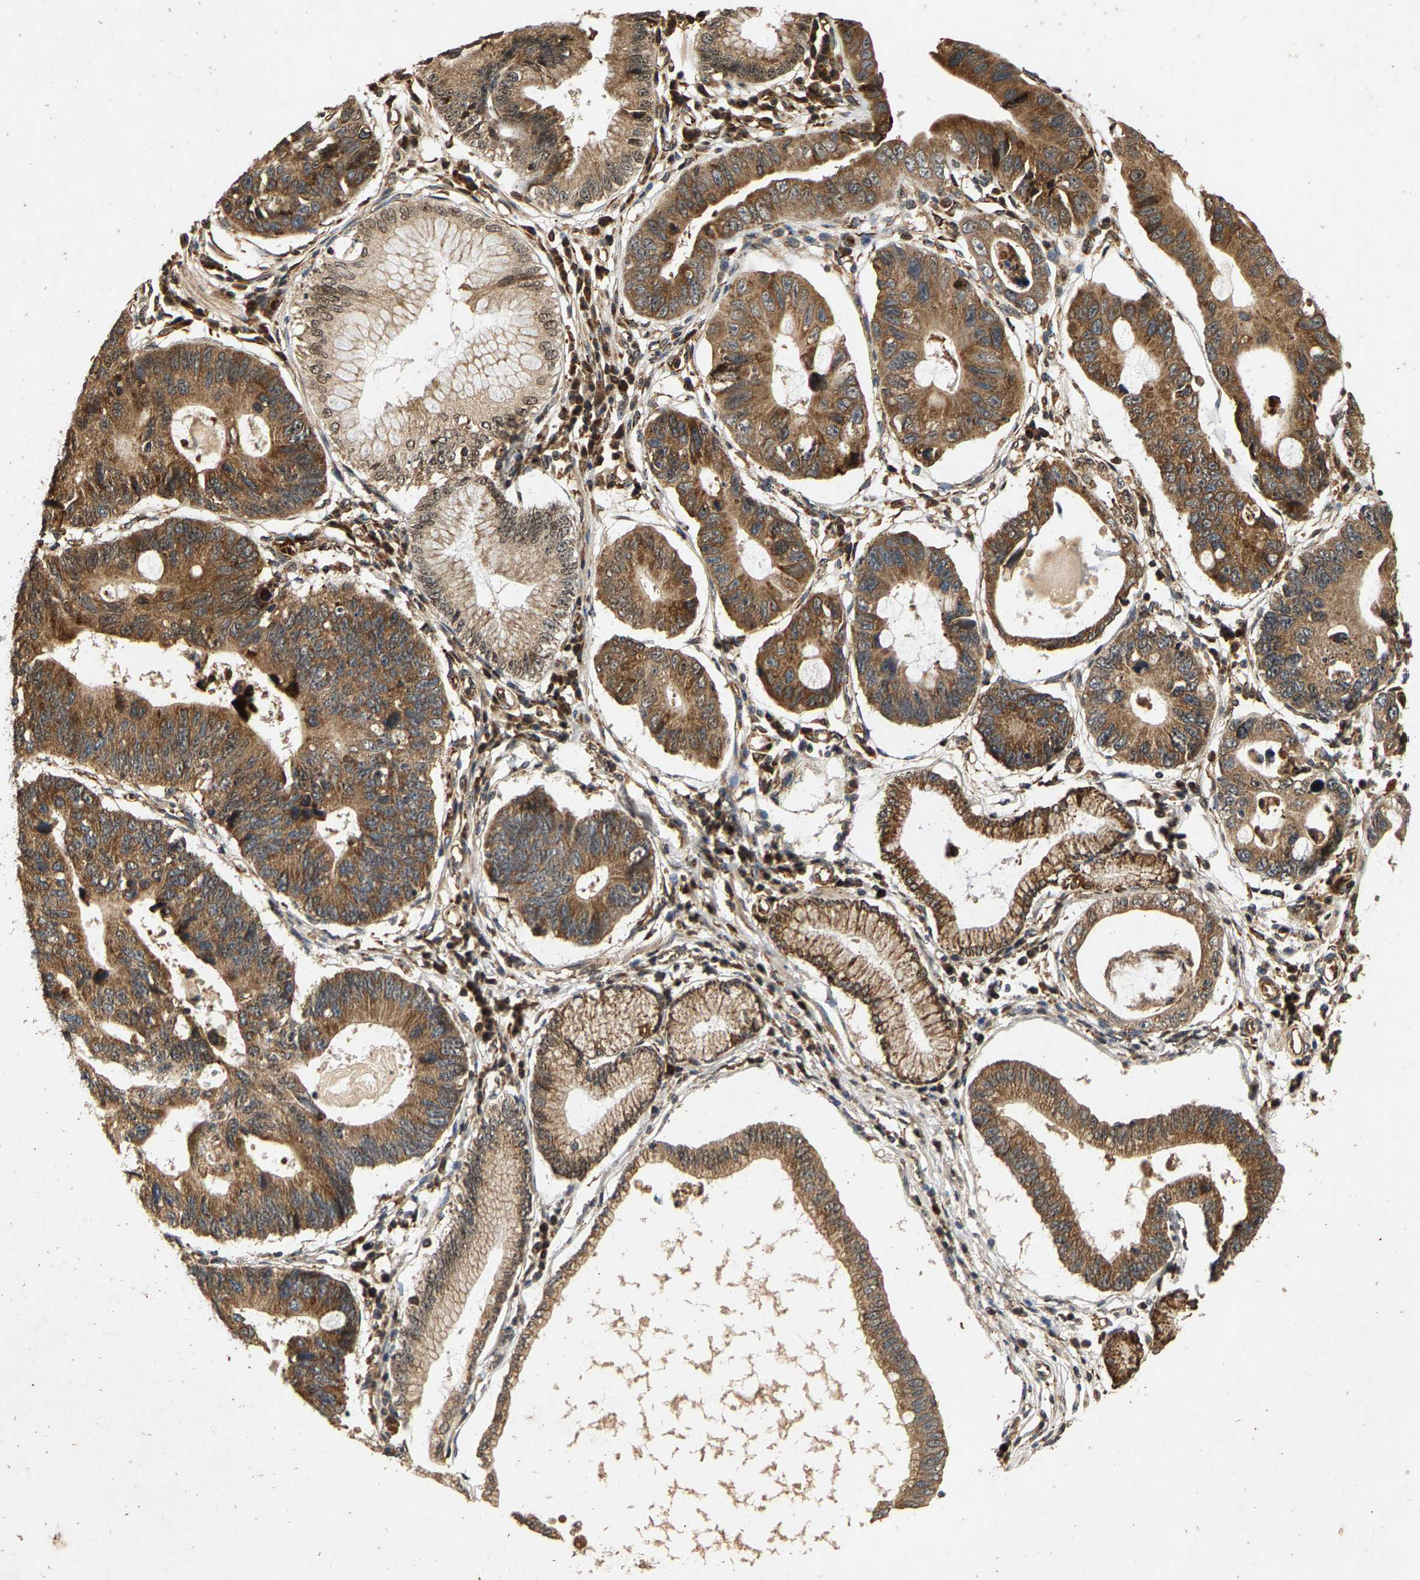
{"staining": {"intensity": "moderate", "quantity": ">75%", "location": "cytoplasmic/membranous"}, "tissue": "stomach cancer", "cell_type": "Tumor cells", "image_type": "cancer", "snomed": [{"axis": "morphology", "description": "Adenocarcinoma, NOS"}, {"axis": "topography", "description": "Stomach"}], "caption": "Immunohistochemical staining of human stomach cancer shows medium levels of moderate cytoplasmic/membranous protein positivity in about >75% of tumor cells.", "gene": "CIDEC", "patient": {"sex": "male", "age": 59}}